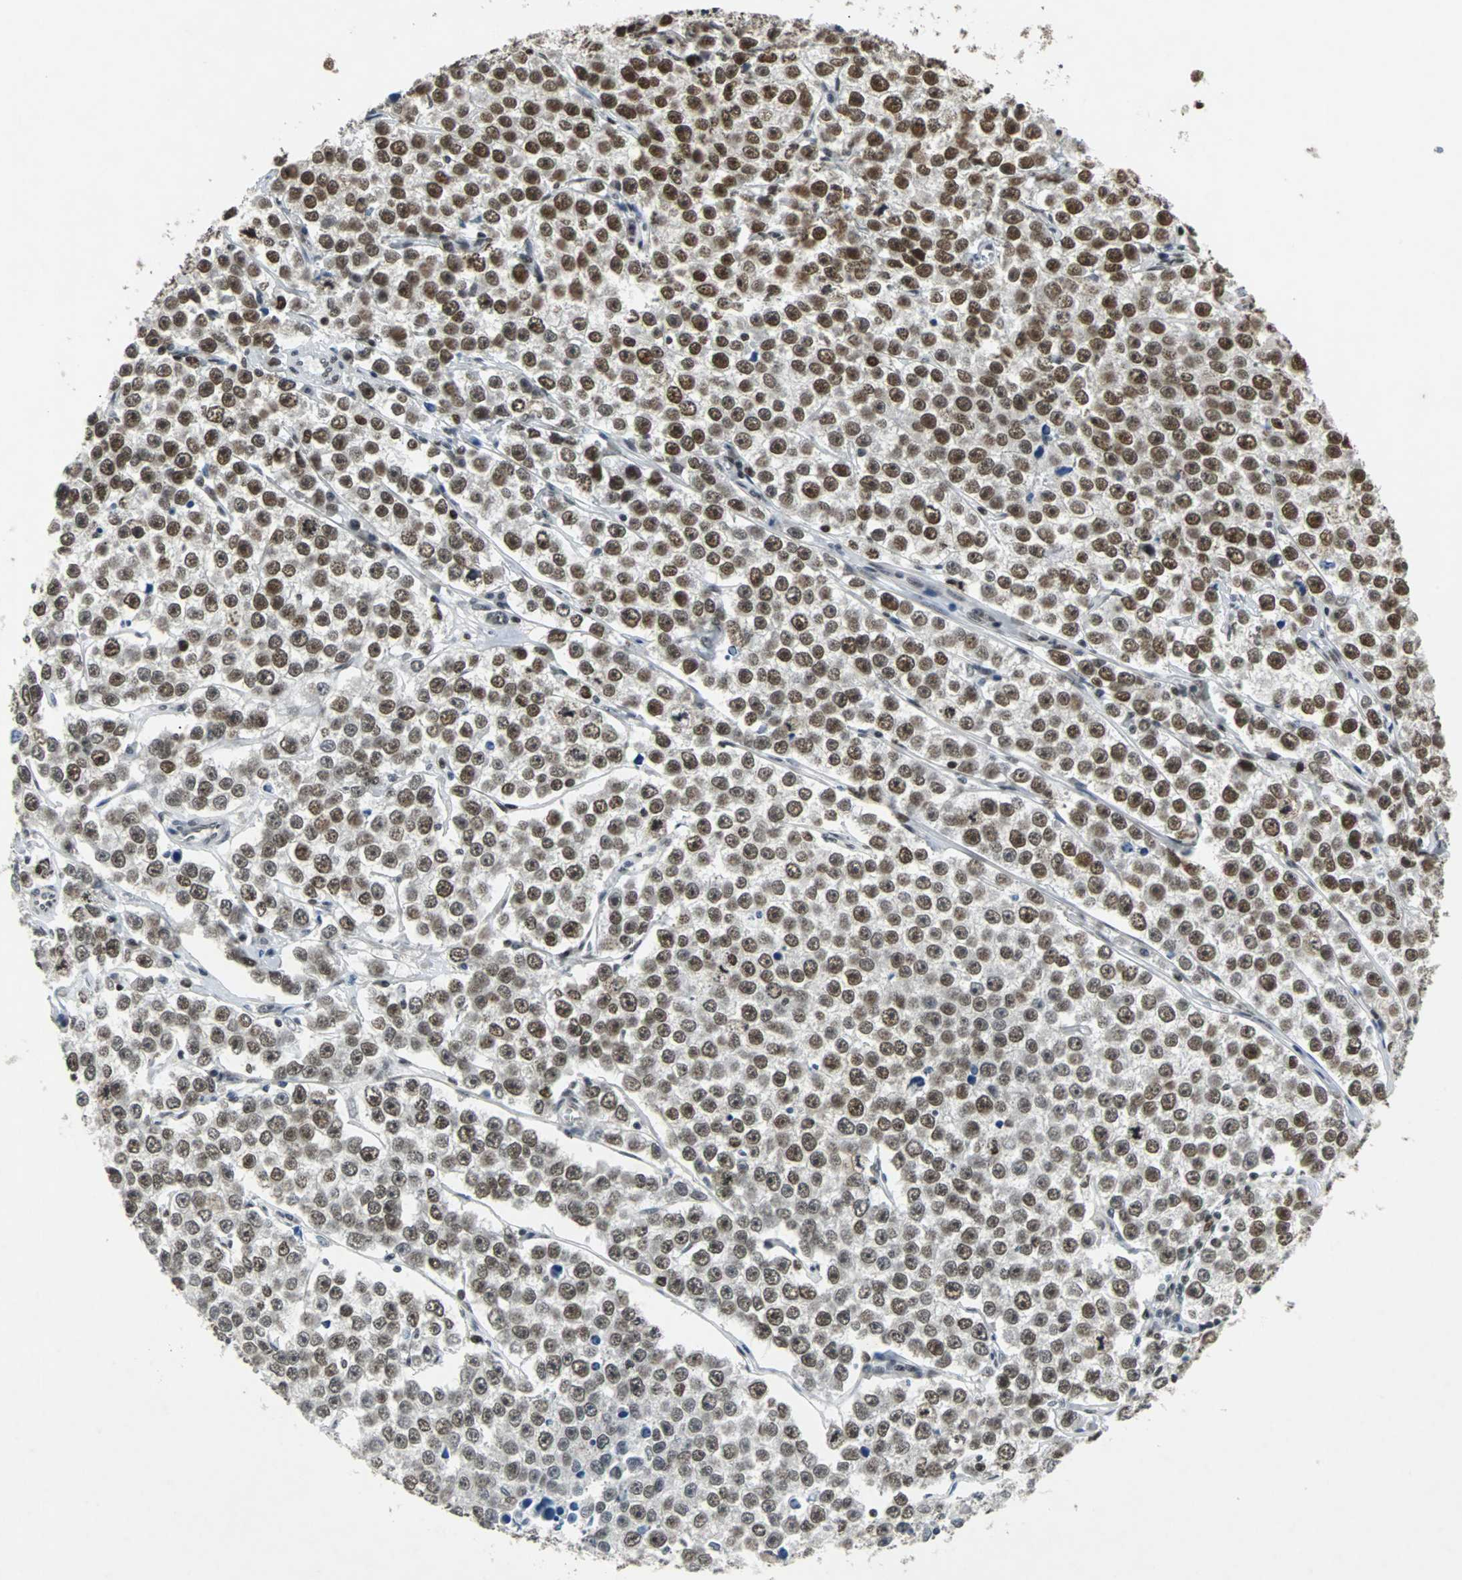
{"staining": {"intensity": "strong", "quantity": ">75%", "location": "nuclear"}, "tissue": "testis cancer", "cell_type": "Tumor cells", "image_type": "cancer", "snomed": [{"axis": "morphology", "description": "Seminoma, NOS"}, {"axis": "morphology", "description": "Carcinoma, Embryonal, NOS"}, {"axis": "topography", "description": "Testis"}], "caption": "Protein staining exhibits strong nuclear staining in about >75% of tumor cells in embryonal carcinoma (testis).", "gene": "GATAD2A", "patient": {"sex": "male", "age": 52}}